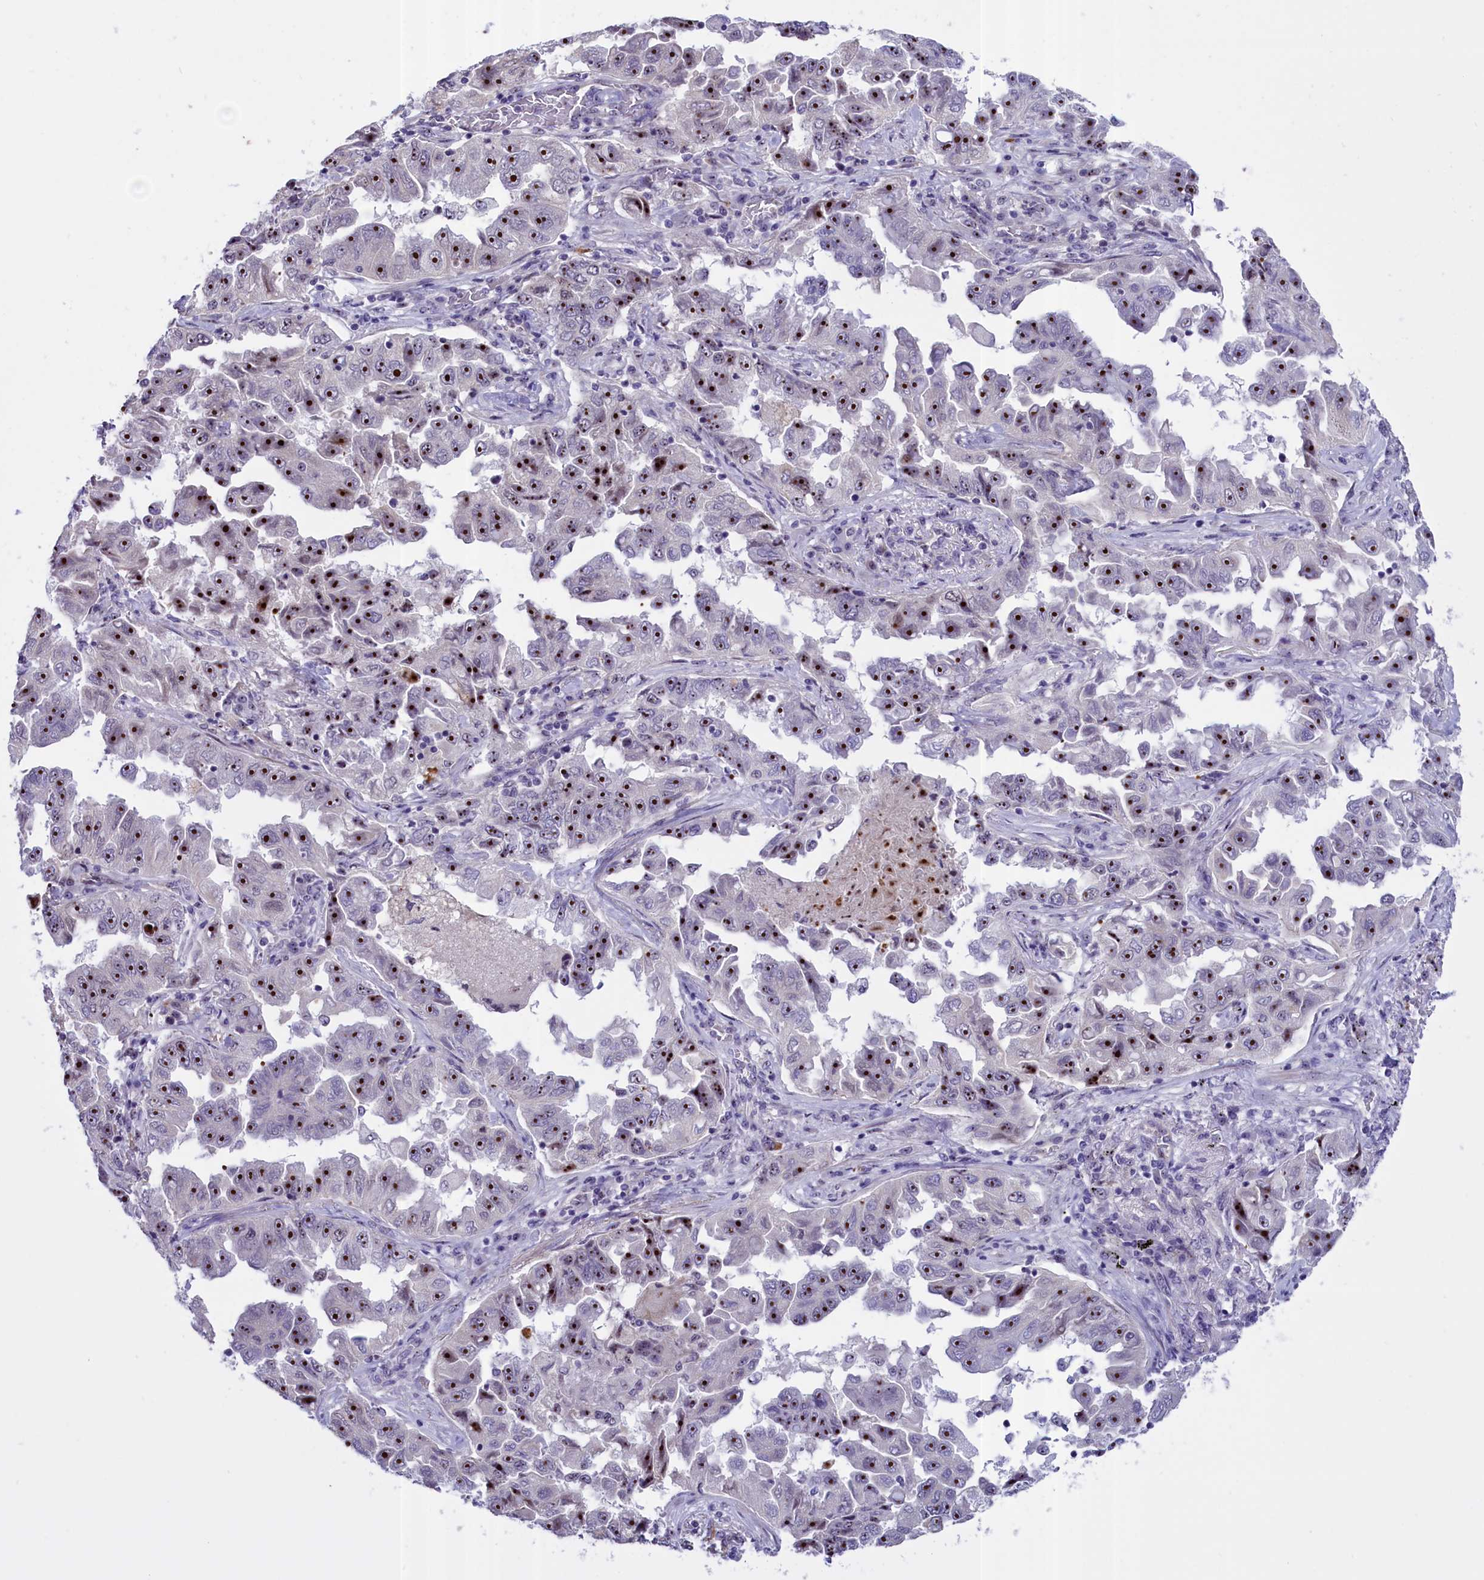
{"staining": {"intensity": "strong", "quantity": ">75%", "location": "nuclear"}, "tissue": "lung cancer", "cell_type": "Tumor cells", "image_type": "cancer", "snomed": [{"axis": "morphology", "description": "Adenocarcinoma, NOS"}, {"axis": "topography", "description": "Lung"}], "caption": "Lung cancer stained for a protein (brown) reveals strong nuclear positive staining in approximately >75% of tumor cells.", "gene": "TBL3", "patient": {"sex": "female", "age": 51}}